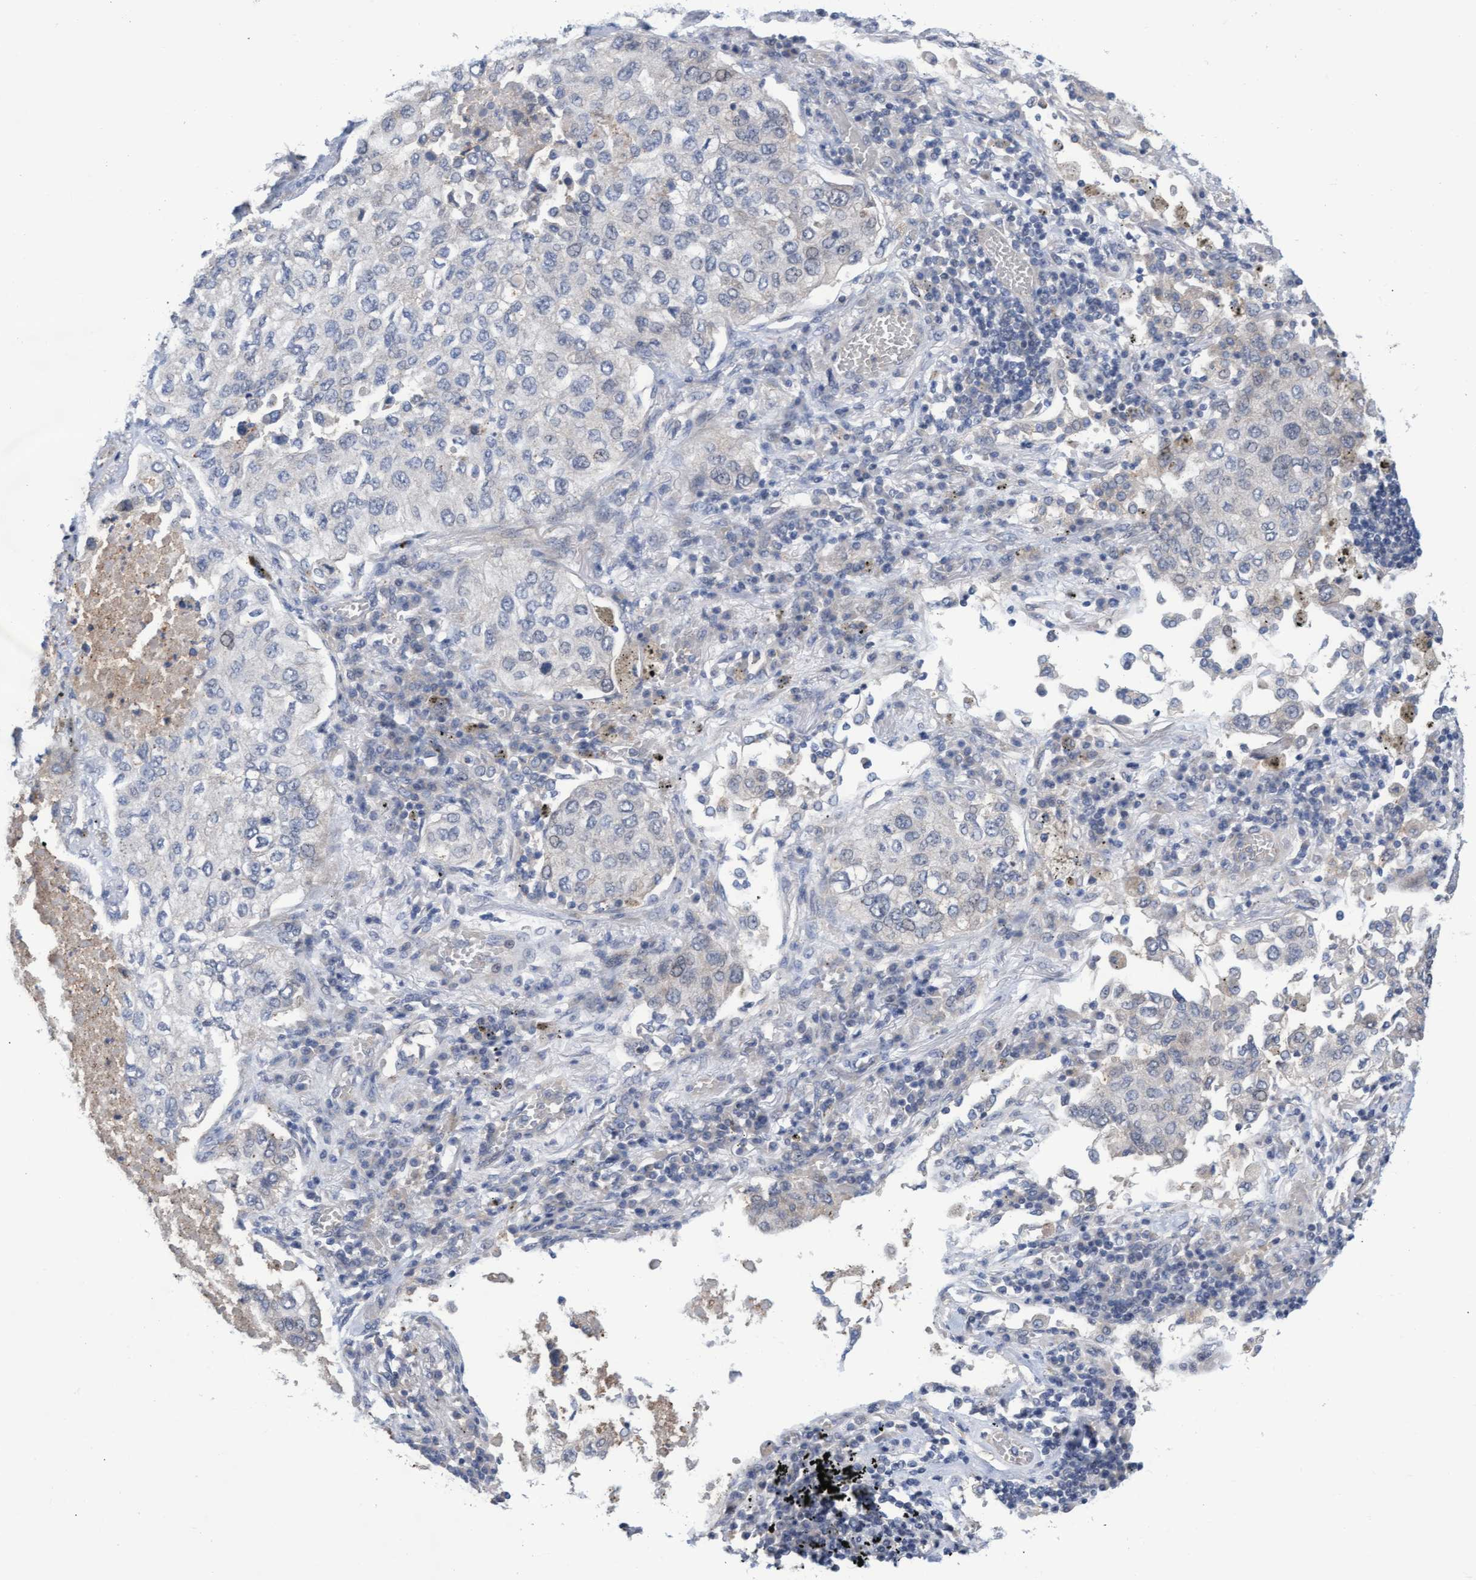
{"staining": {"intensity": "negative", "quantity": "none", "location": "none"}, "tissue": "lung cancer", "cell_type": "Tumor cells", "image_type": "cancer", "snomed": [{"axis": "morphology", "description": "Inflammation, NOS"}, {"axis": "morphology", "description": "Adenocarcinoma, NOS"}, {"axis": "topography", "description": "Lung"}], "caption": "DAB (3,3'-diaminobenzidine) immunohistochemical staining of lung adenocarcinoma demonstrates no significant staining in tumor cells. Brightfield microscopy of immunohistochemistry stained with DAB (3,3'-diaminobenzidine) (brown) and hematoxylin (blue), captured at high magnification.", "gene": "ABCF2", "patient": {"sex": "male", "age": 63}}